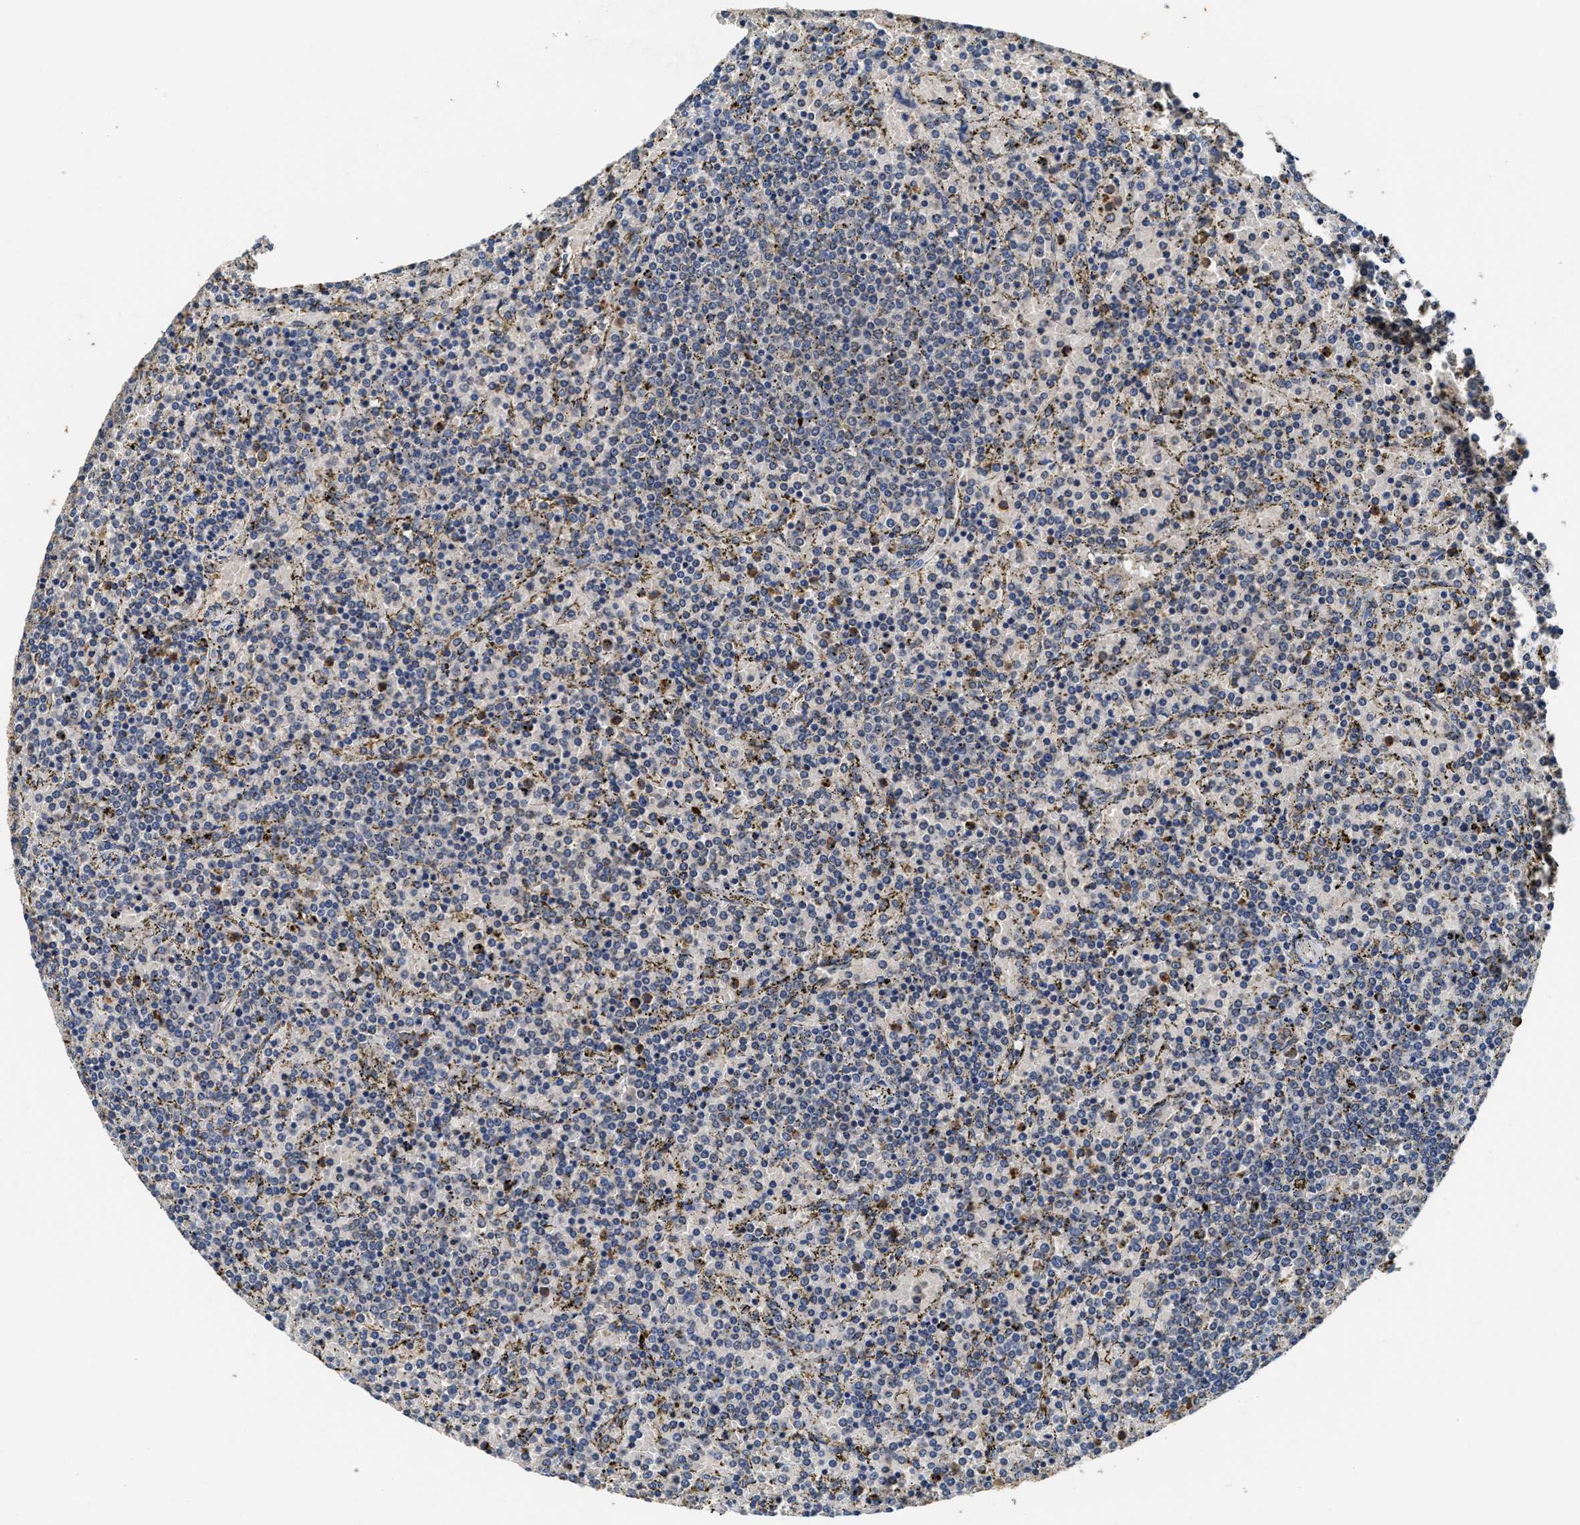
{"staining": {"intensity": "negative", "quantity": "none", "location": "none"}, "tissue": "lymphoma", "cell_type": "Tumor cells", "image_type": "cancer", "snomed": [{"axis": "morphology", "description": "Malignant lymphoma, non-Hodgkin's type, Low grade"}, {"axis": "topography", "description": "Spleen"}], "caption": "This is an immunohistochemistry micrograph of human lymphoma. There is no staining in tumor cells.", "gene": "CTNNA1", "patient": {"sex": "female", "age": 77}}